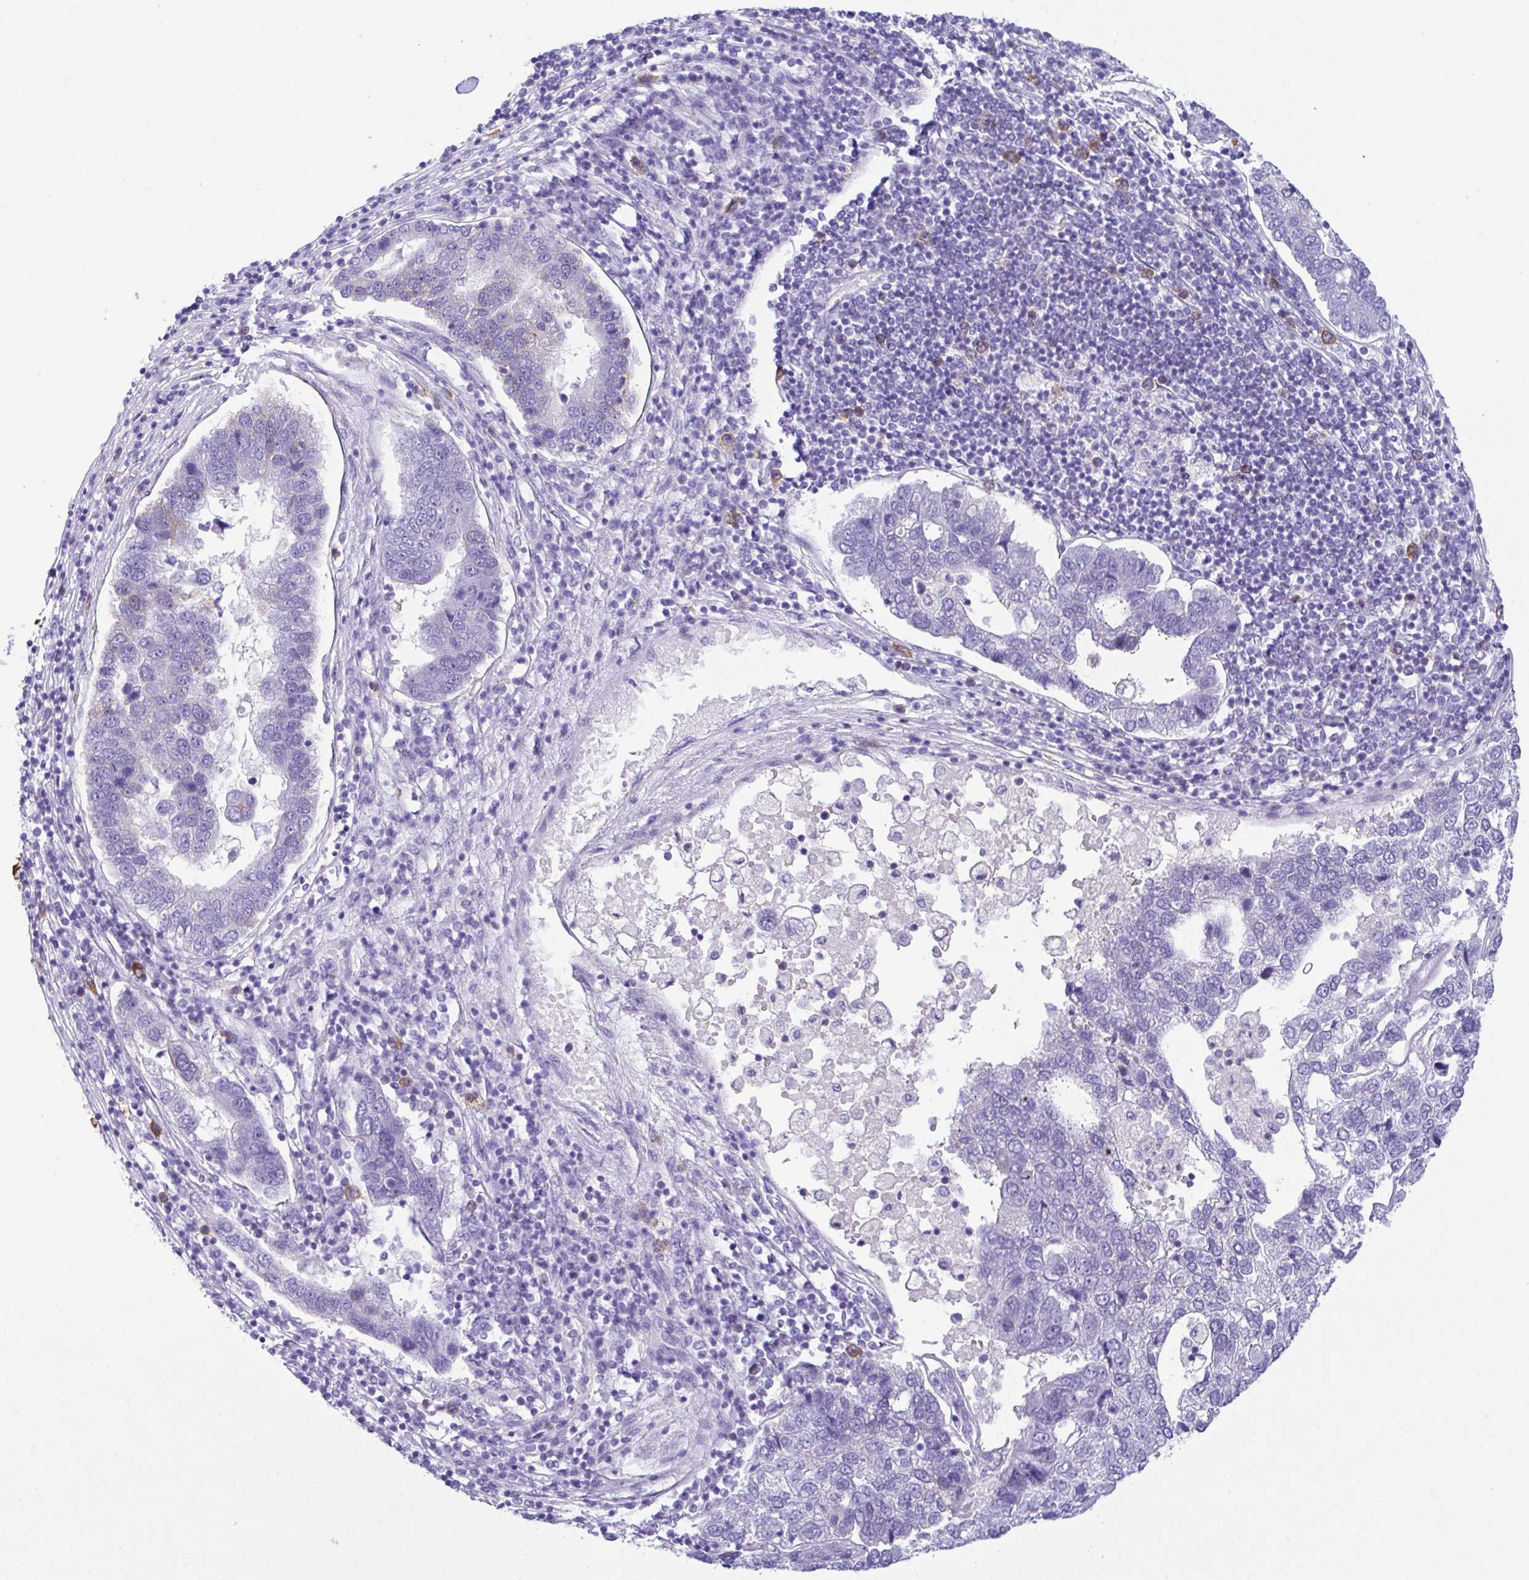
{"staining": {"intensity": "negative", "quantity": "none", "location": "none"}, "tissue": "pancreatic cancer", "cell_type": "Tumor cells", "image_type": "cancer", "snomed": [{"axis": "morphology", "description": "Adenocarcinoma, NOS"}, {"axis": "topography", "description": "Pancreas"}], "caption": "Immunohistochemistry of pancreatic adenocarcinoma exhibits no positivity in tumor cells. The staining is performed using DAB brown chromogen with nuclei counter-stained in using hematoxylin.", "gene": "RRM2", "patient": {"sex": "female", "age": 61}}